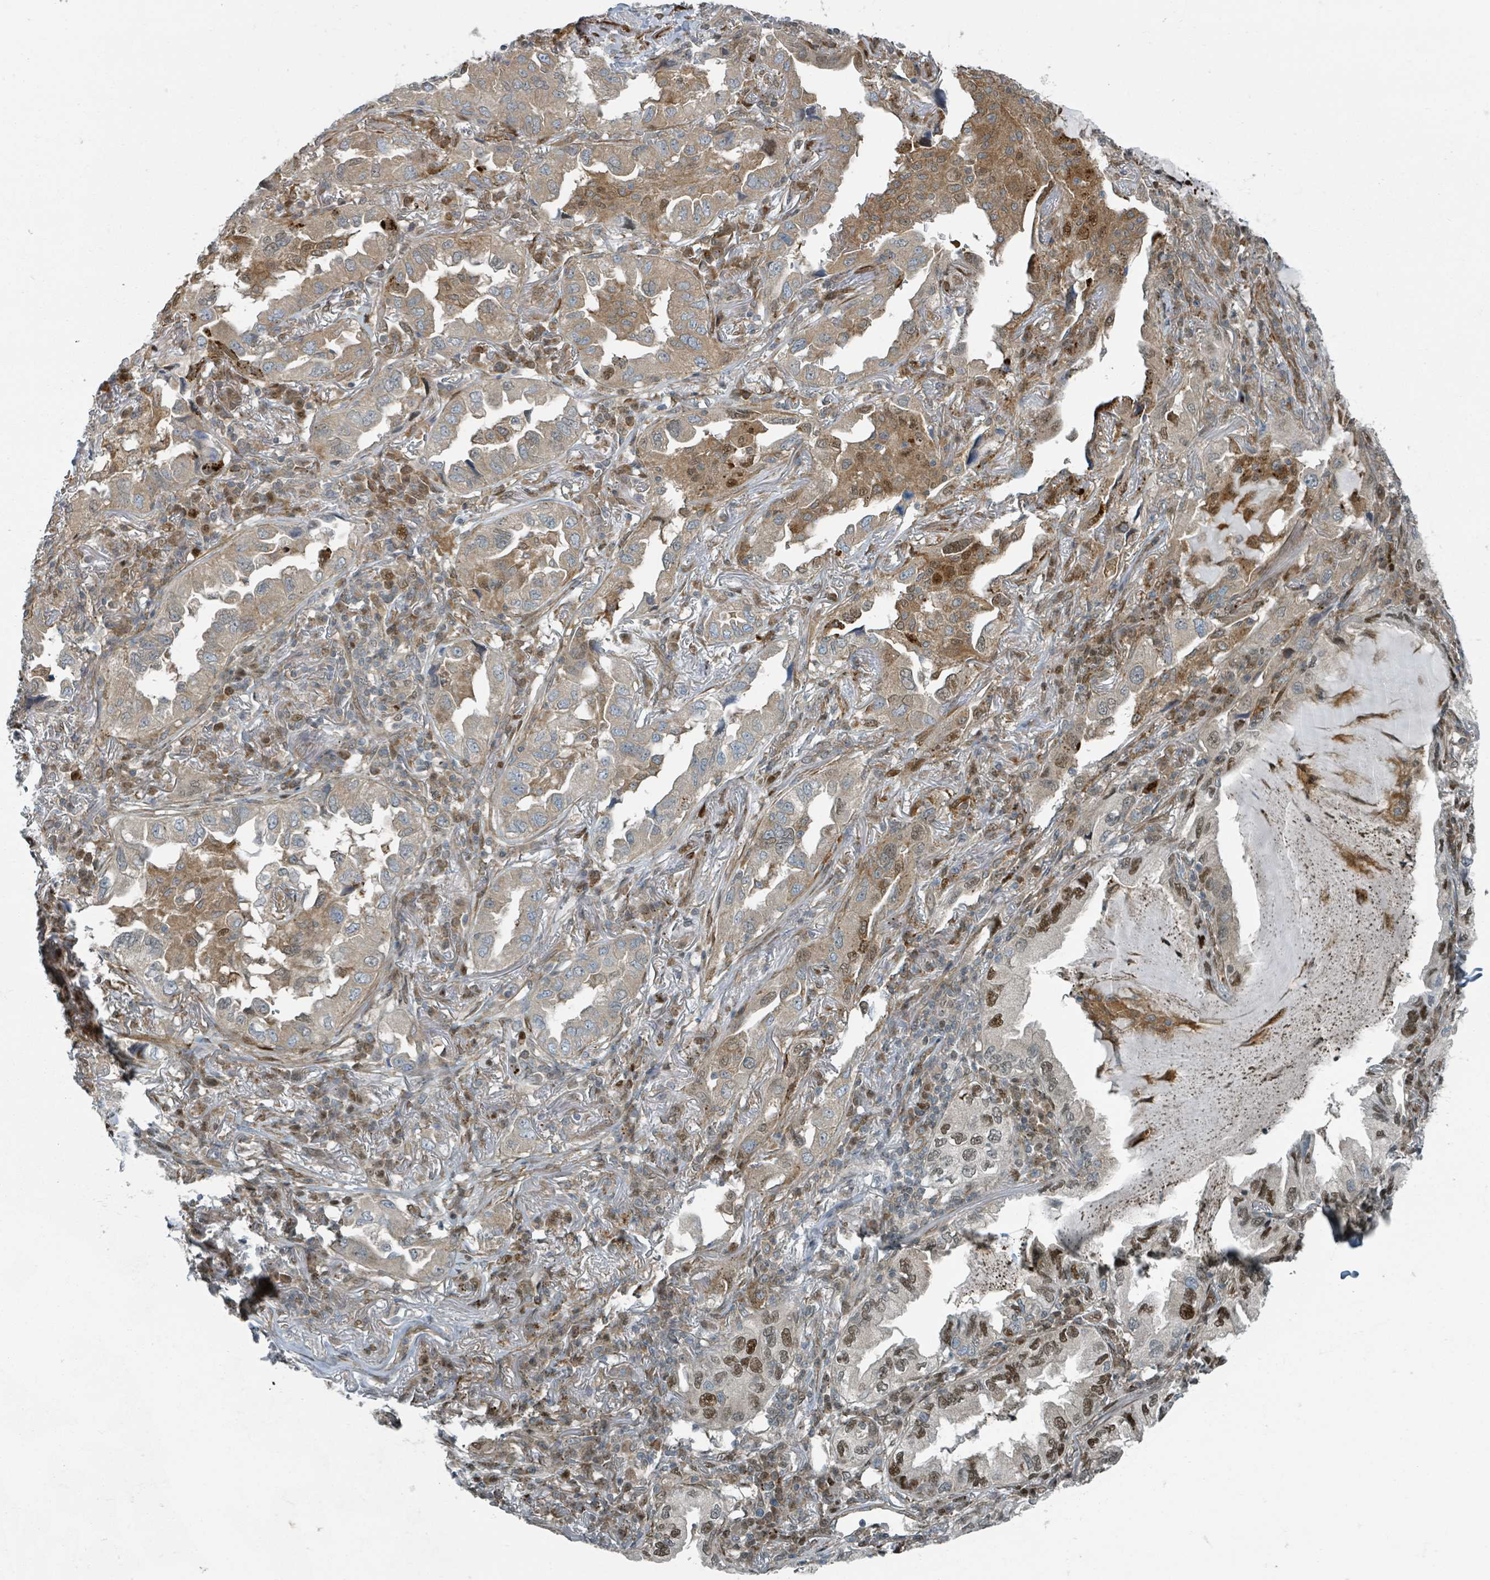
{"staining": {"intensity": "moderate", "quantity": "25%-75%", "location": "cytoplasmic/membranous,nuclear"}, "tissue": "lung cancer", "cell_type": "Tumor cells", "image_type": "cancer", "snomed": [{"axis": "morphology", "description": "Adenocarcinoma, NOS"}, {"axis": "topography", "description": "Lung"}], "caption": "High-magnification brightfield microscopy of lung adenocarcinoma stained with DAB (3,3'-diaminobenzidine) (brown) and counterstained with hematoxylin (blue). tumor cells exhibit moderate cytoplasmic/membranous and nuclear expression is present in approximately25%-75% of cells.", "gene": "RHPN2", "patient": {"sex": "female", "age": 69}}